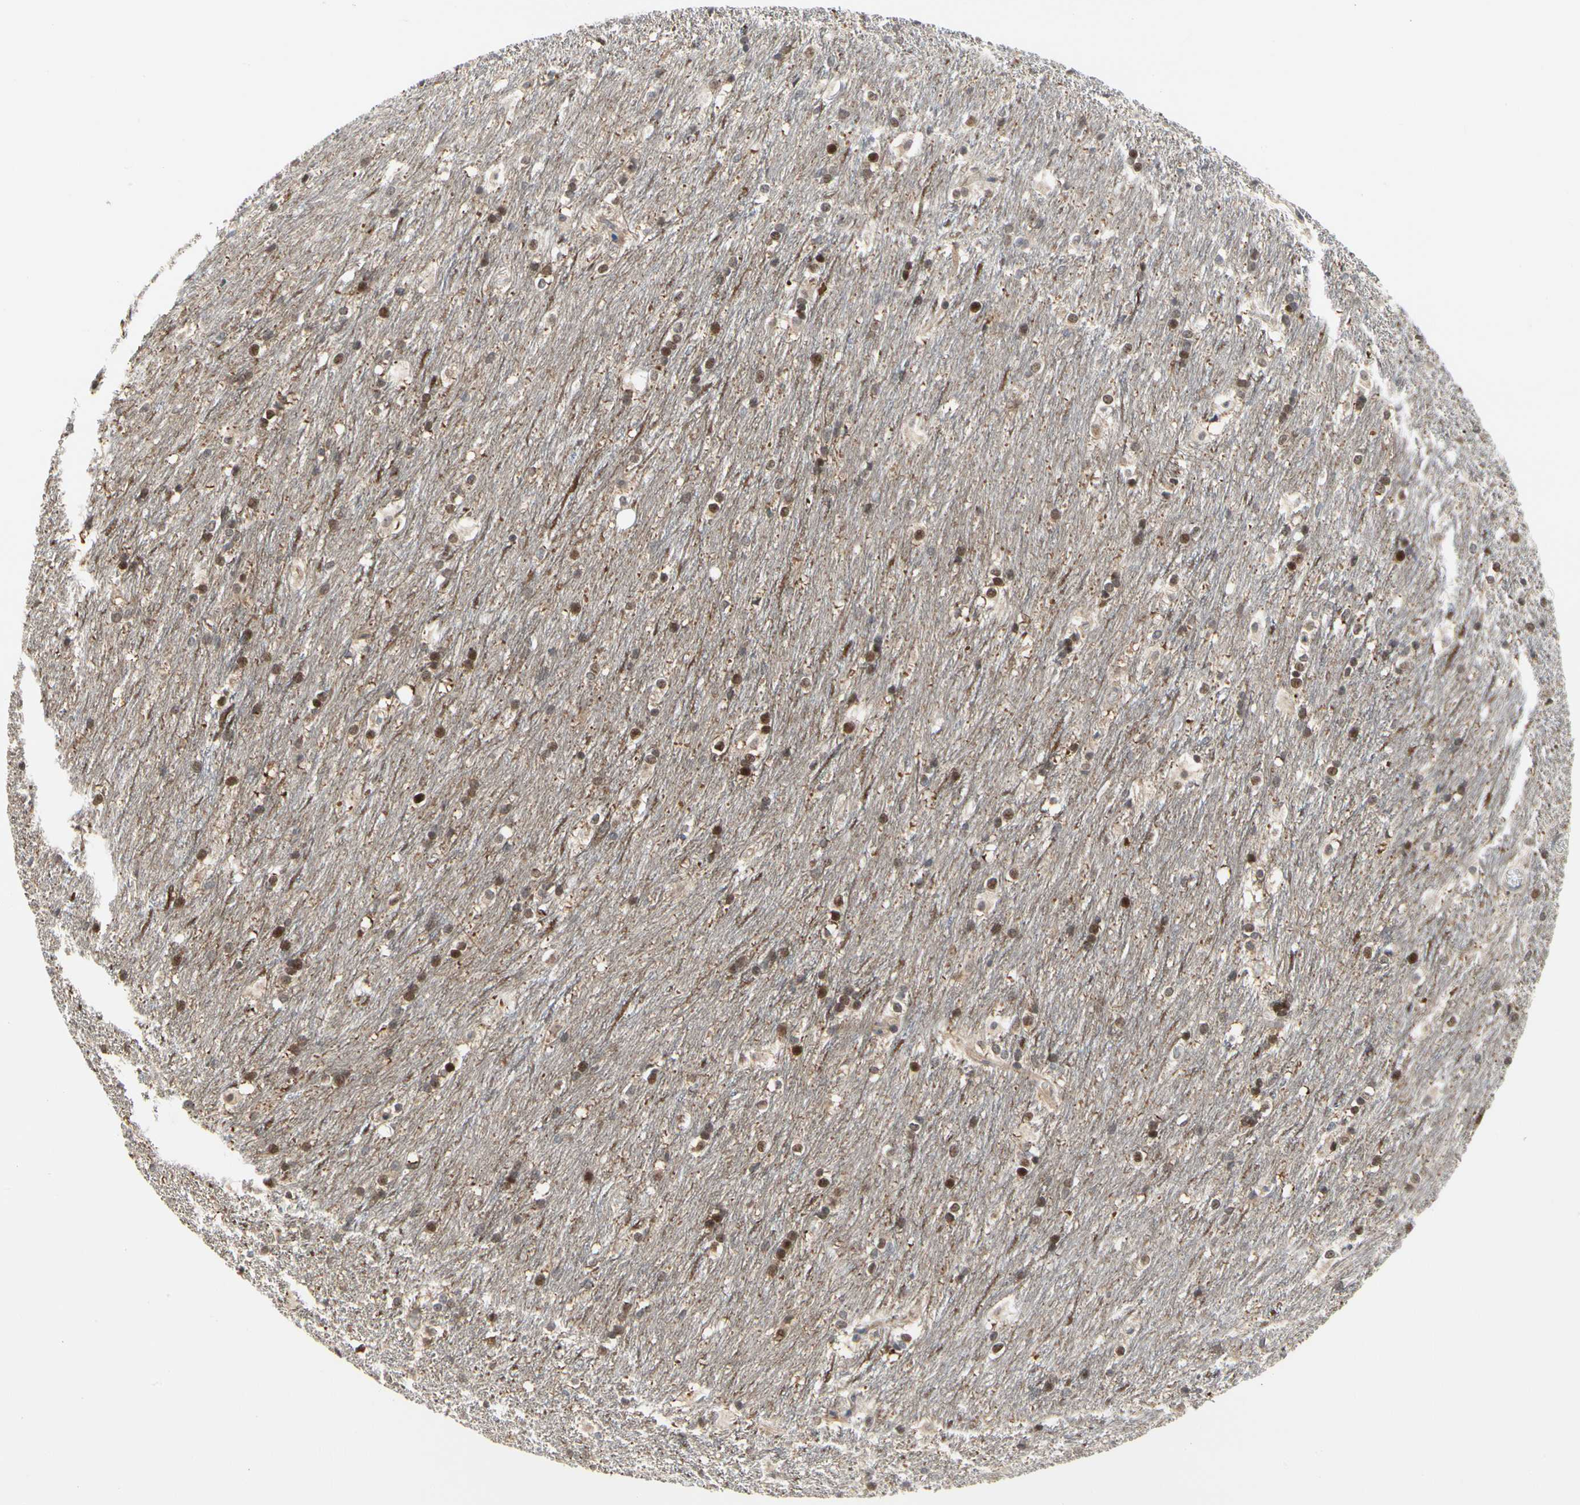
{"staining": {"intensity": "moderate", "quantity": ">75%", "location": "cytoplasmic/membranous"}, "tissue": "caudate", "cell_type": "Glial cells", "image_type": "normal", "snomed": [{"axis": "morphology", "description": "Normal tissue, NOS"}, {"axis": "topography", "description": "Lateral ventricle wall"}], "caption": "An IHC image of unremarkable tissue is shown. Protein staining in brown highlights moderate cytoplasmic/membranous positivity in caudate within glial cells.", "gene": "CDK5", "patient": {"sex": "female", "age": 19}}